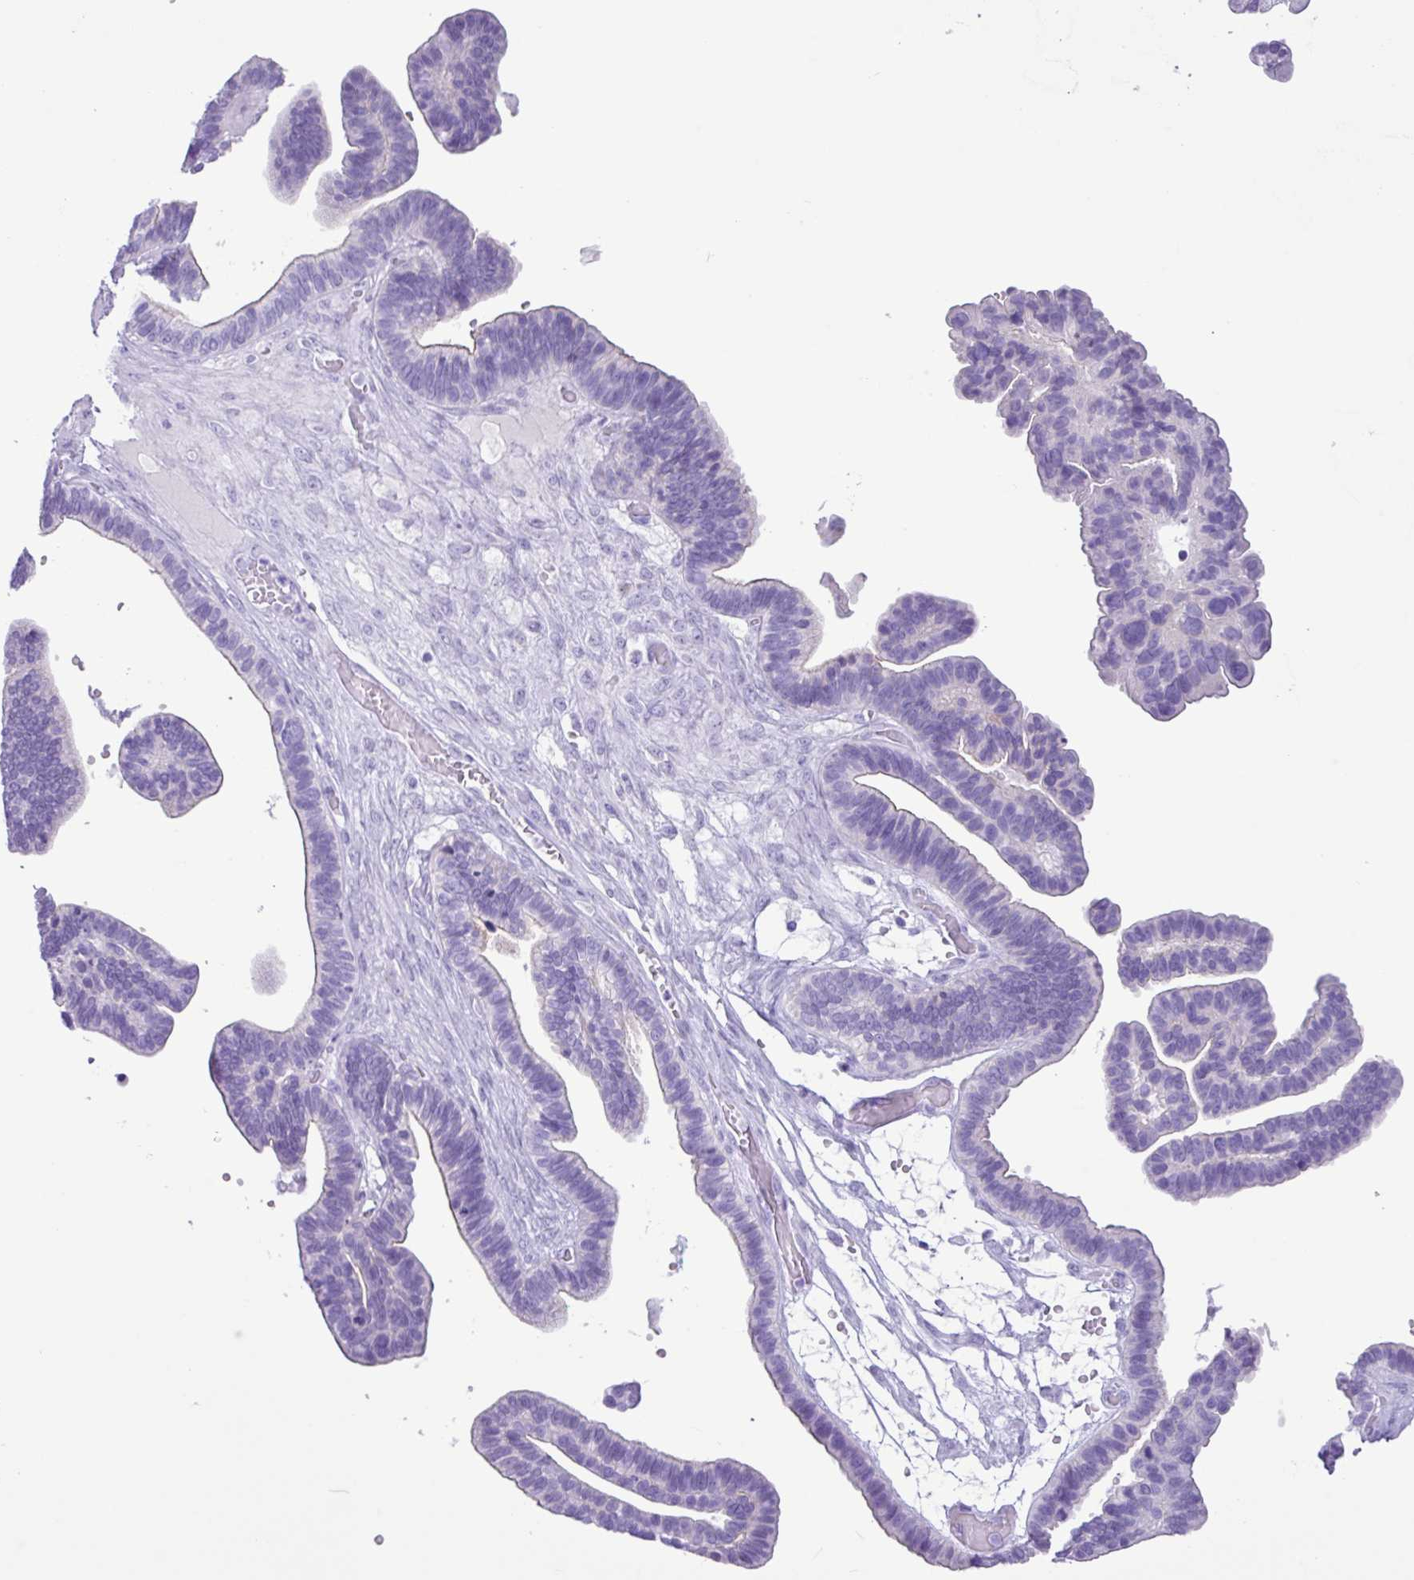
{"staining": {"intensity": "negative", "quantity": "none", "location": "none"}, "tissue": "ovarian cancer", "cell_type": "Tumor cells", "image_type": "cancer", "snomed": [{"axis": "morphology", "description": "Cystadenocarcinoma, serous, NOS"}, {"axis": "topography", "description": "Ovary"}], "caption": "Tumor cells show no significant protein staining in ovarian cancer.", "gene": "CKMT2", "patient": {"sex": "female", "age": 56}}